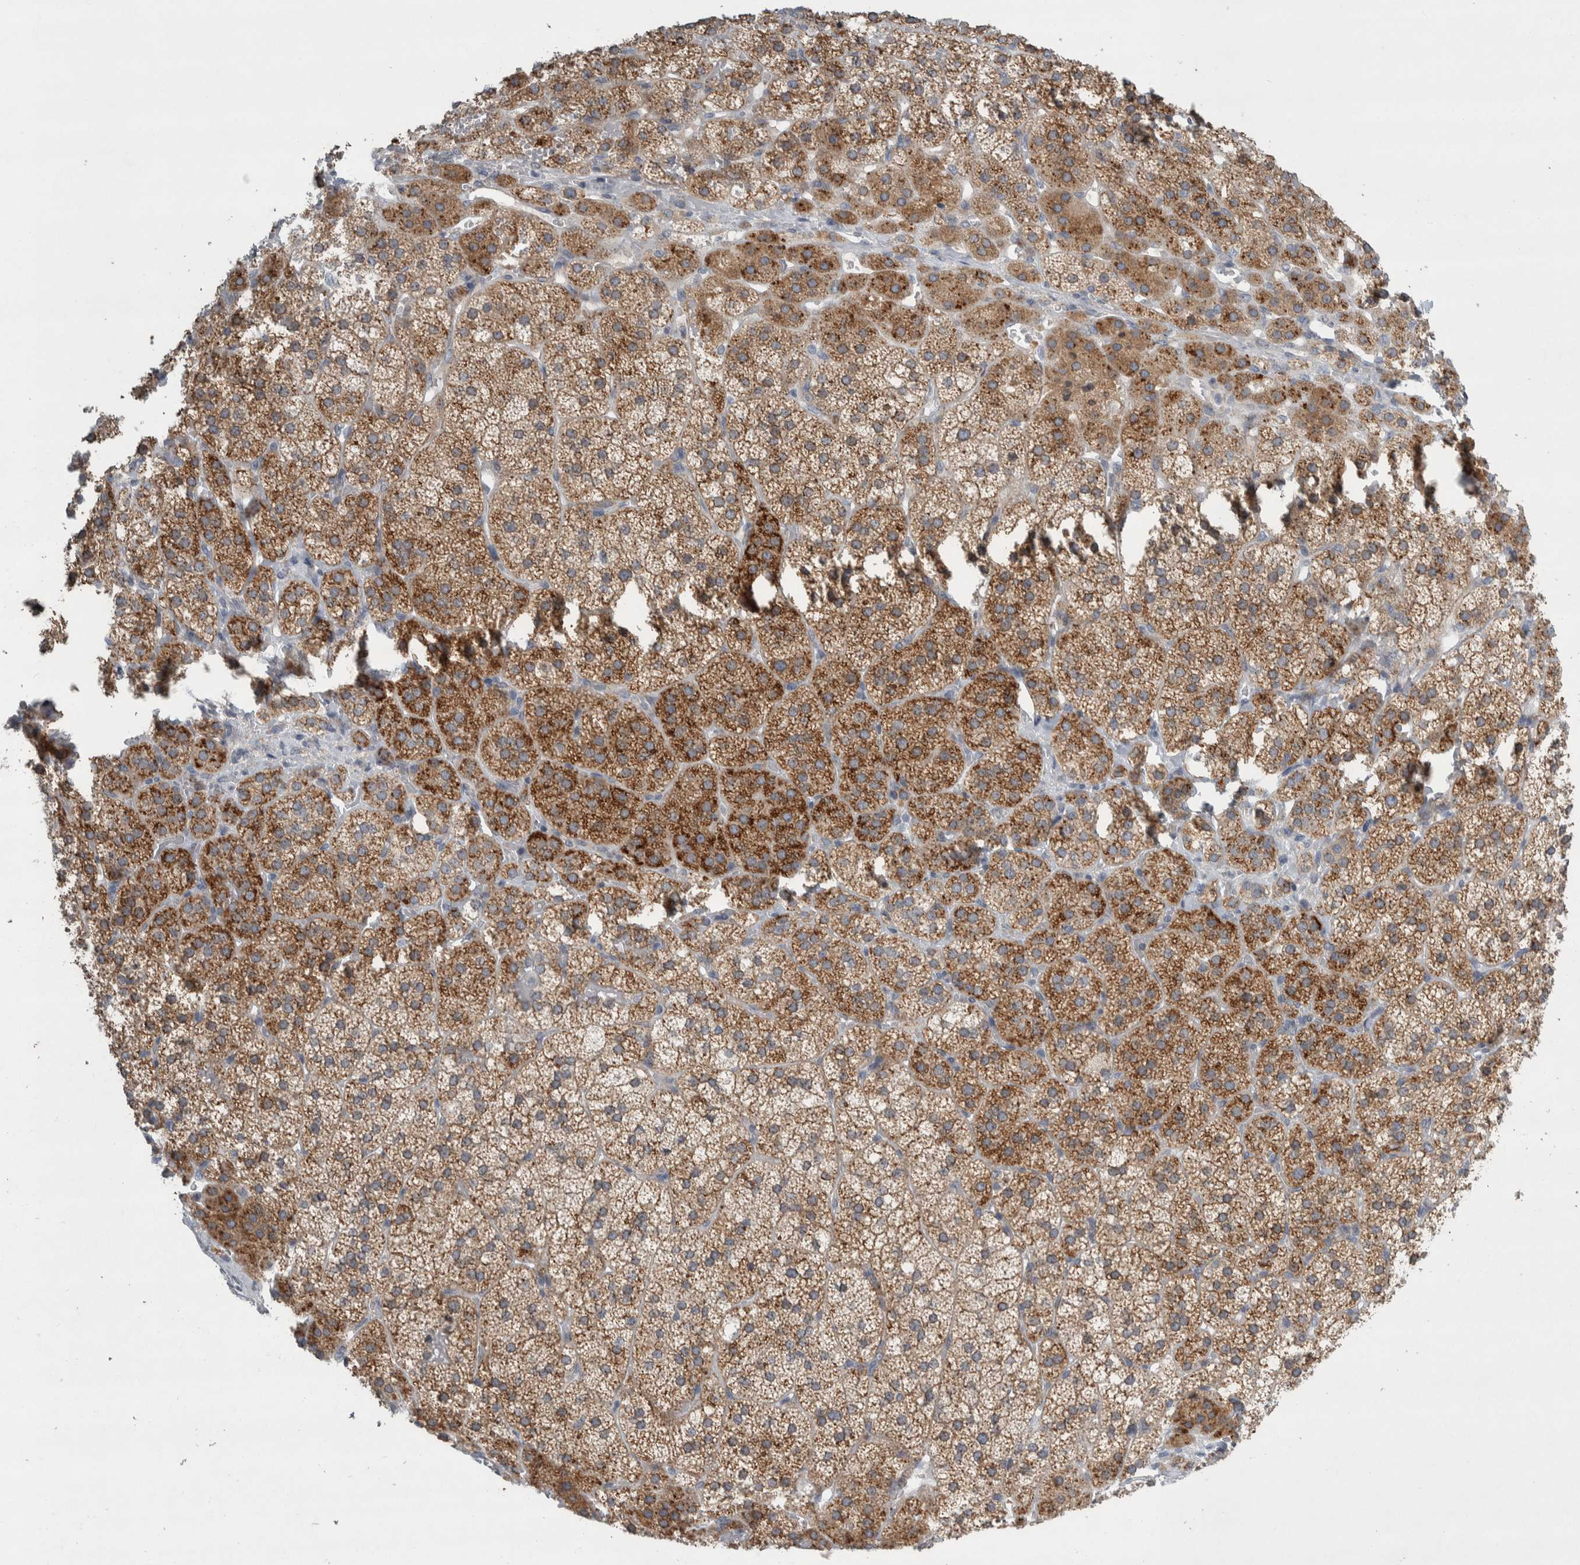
{"staining": {"intensity": "moderate", "quantity": ">75%", "location": "cytoplasmic/membranous"}, "tissue": "adrenal gland", "cell_type": "Glandular cells", "image_type": "normal", "snomed": [{"axis": "morphology", "description": "Normal tissue, NOS"}, {"axis": "topography", "description": "Adrenal gland"}], "caption": "Immunohistochemistry of unremarkable adrenal gland reveals medium levels of moderate cytoplasmic/membranous positivity in approximately >75% of glandular cells.", "gene": "SIGMAR1", "patient": {"sex": "female", "age": 44}}